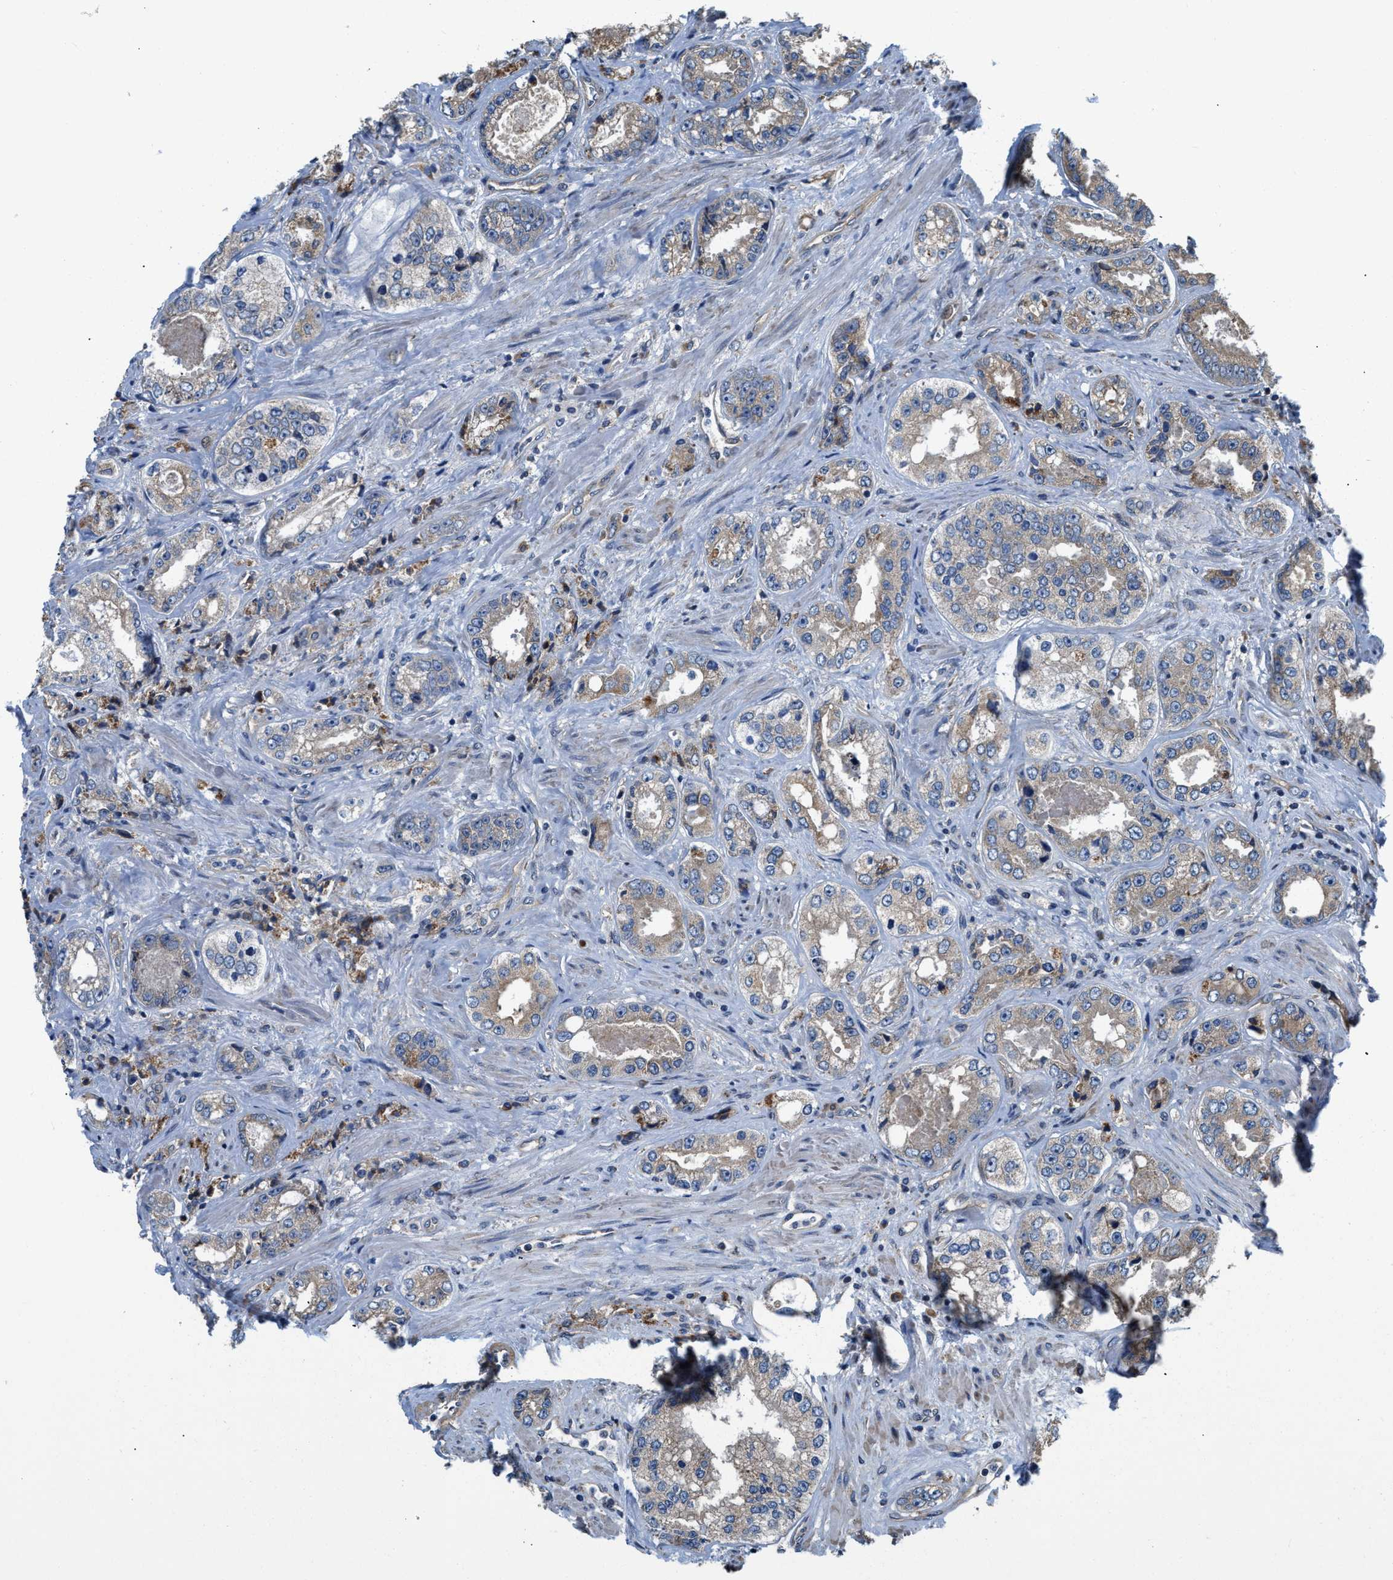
{"staining": {"intensity": "weak", "quantity": ">75%", "location": "cytoplasmic/membranous"}, "tissue": "prostate cancer", "cell_type": "Tumor cells", "image_type": "cancer", "snomed": [{"axis": "morphology", "description": "Adenocarcinoma, High grade"}, {"axis": "topography", "description": "Prostate"}], "caption": "Prostate cancer (adenocarcinoma (high-grade)) tissue displays weak cytoplasmic/membranous positivity in about >75% of tumor cells, visualized by immunohistochemistry.", "gene": "CEP128", "patient": {"sex": "male", "age": 61}}